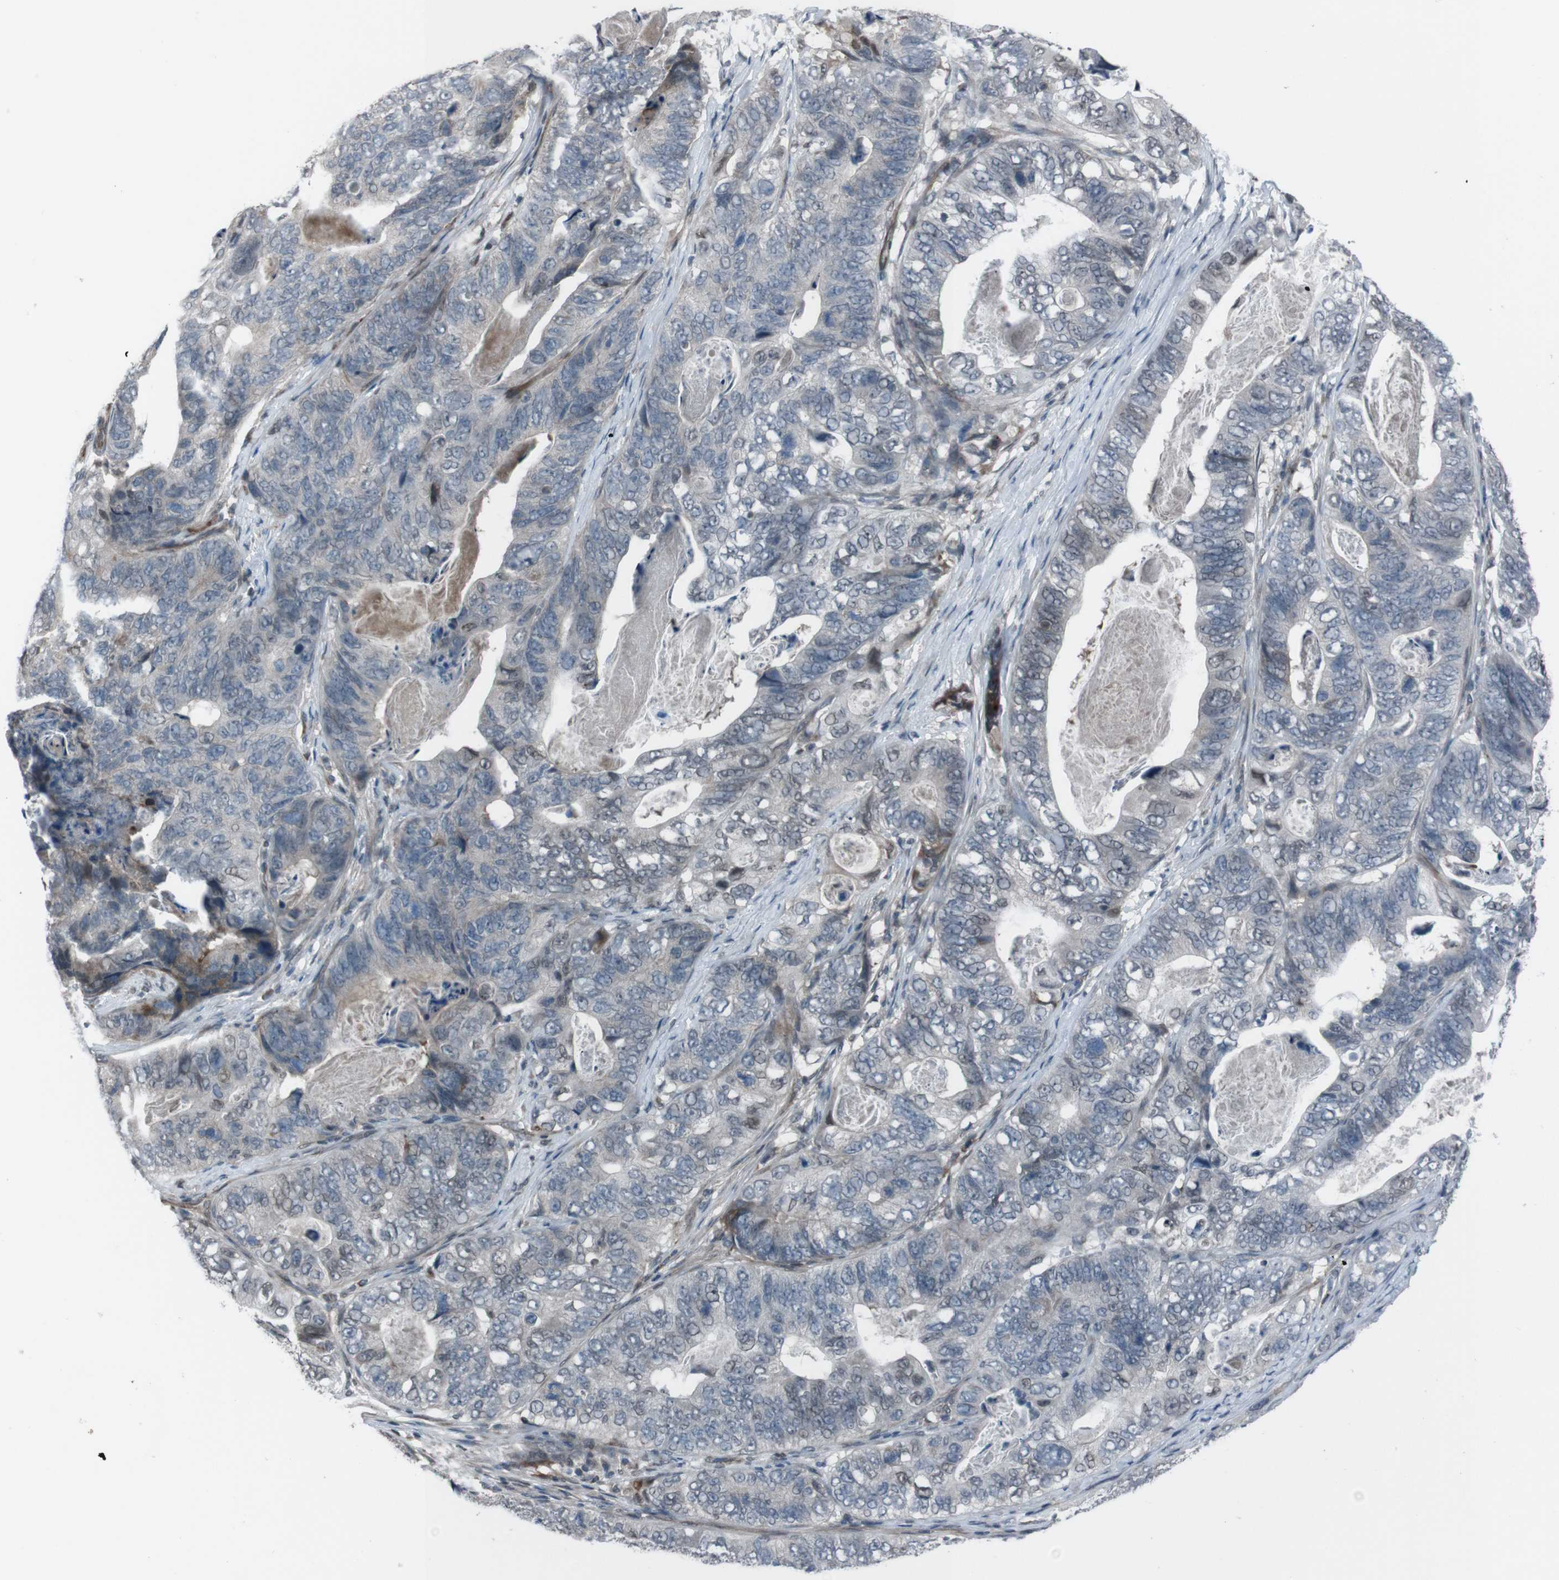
{"staining": {"intensity": "weak", "quantity": "<25%", "location": "nuclear"}, "tissue": "stomach cancer", "cell_type": "Tumor cells", "image_type": "cancer", "snomed": [{"axis": "morphology", "description": "Adenocarcinoma, NOS"}, {"axis": "topography", "description": "Stomach"}], "caption": "A photomicrograph of adenocarcinoma (stomach) stained for a protein displays no brown staining in tumor cells.", "gene": "SS18L1", "patient": {"sex": "female", "age": 89}}